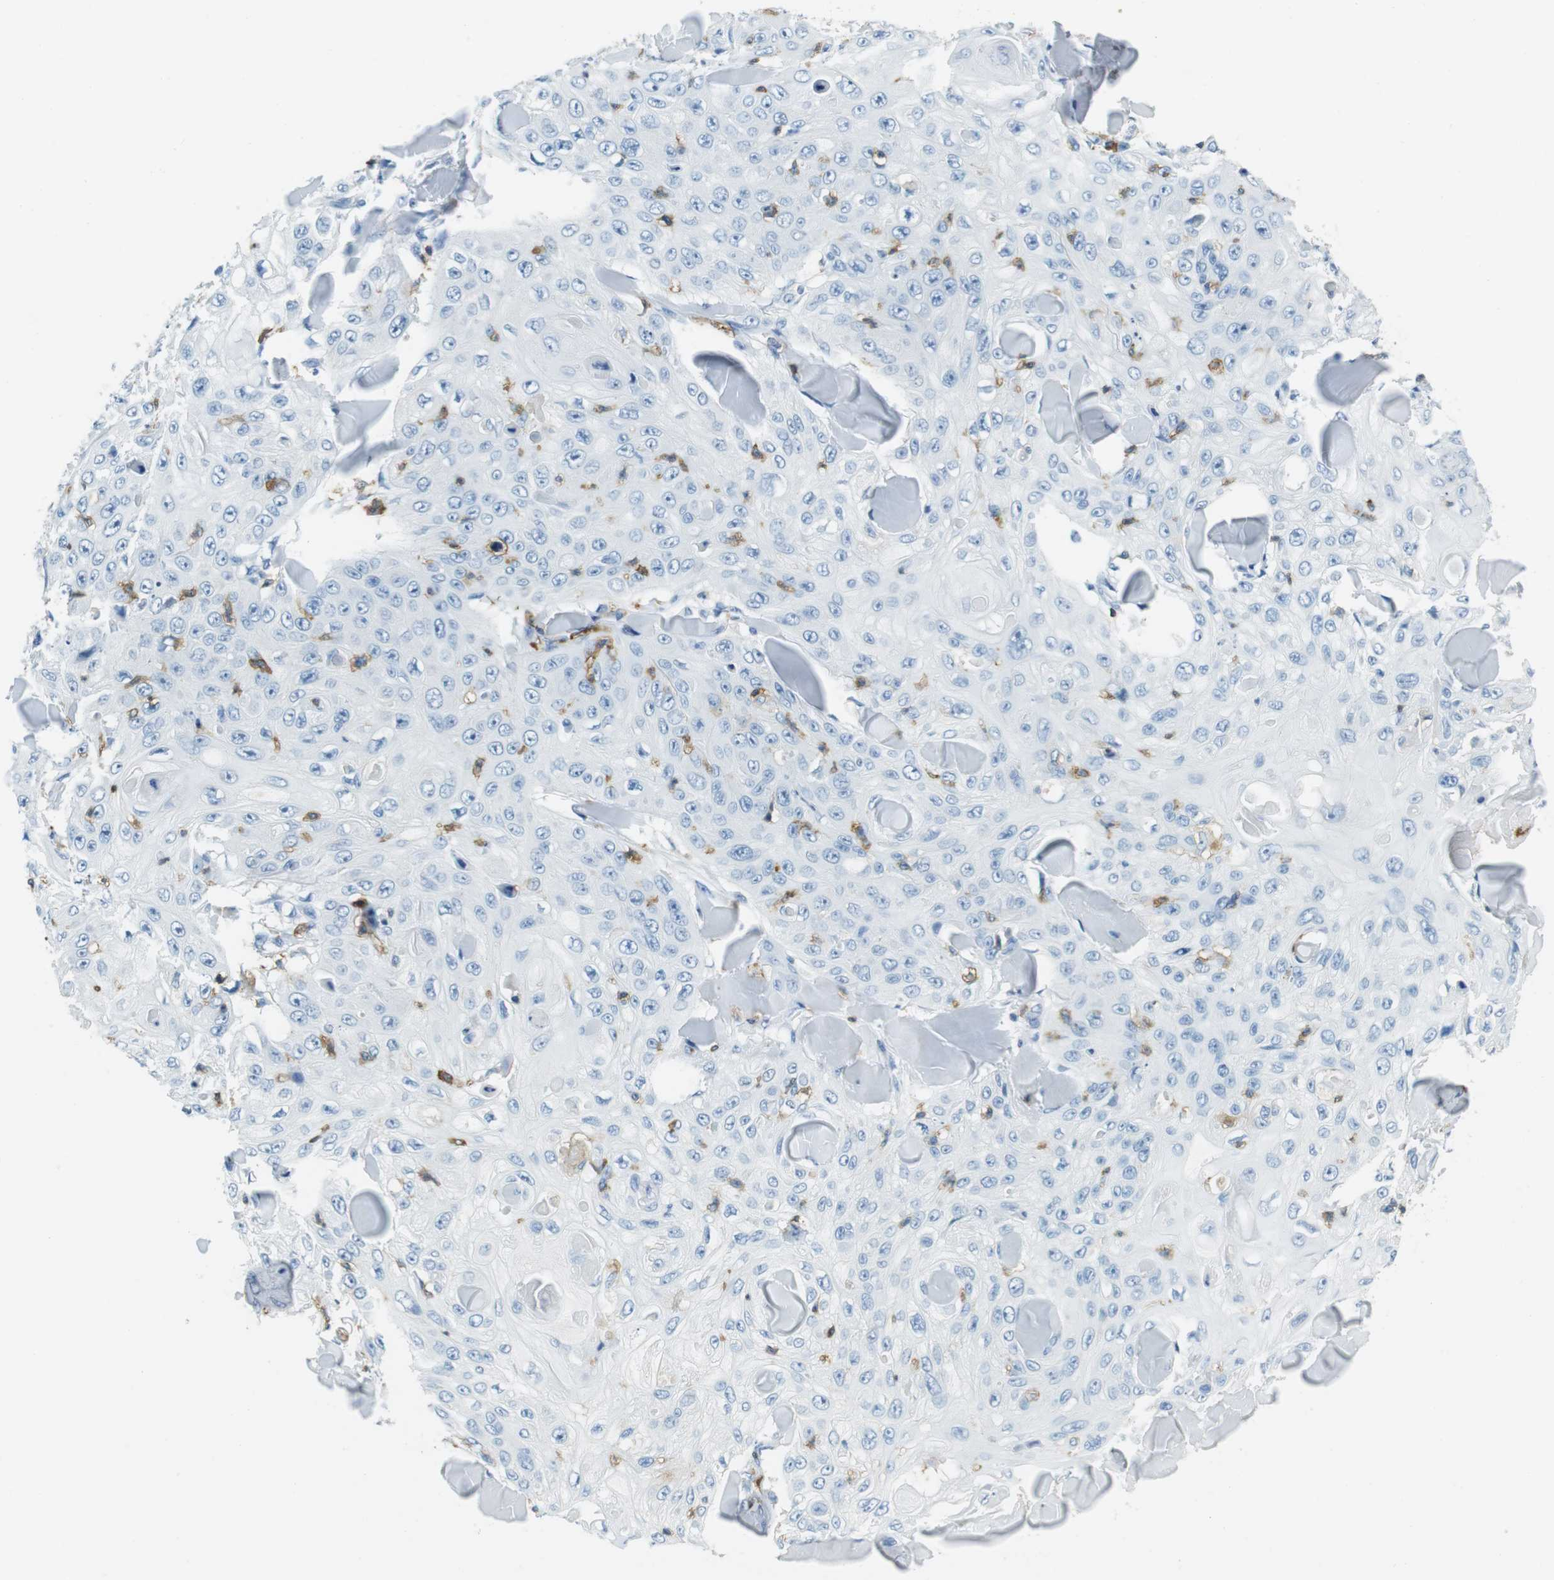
{"staining": {"intensity": "negative", "quantity": "none", "location": "none"}, "tissue": "skin cancer", "cell_type": "Tumor cells", "image_type": "cancer", "snomed": [{"axis": "morphology", "description": "Squamous cell carcinoma, NOS"}, {"axis": "topography", "description": "Skin"}], "caption": "The photomicrograph exhibits no significant staining in tumor cells of squamous cell carcinoma (skin). The staining is performed using DAB (3,3'-diaminobenzidine) brown chromogen with nuclei counter-stained in using hematoxylin.", "gene": "LAT", "patient": {"sex": "male", "age": 86}}